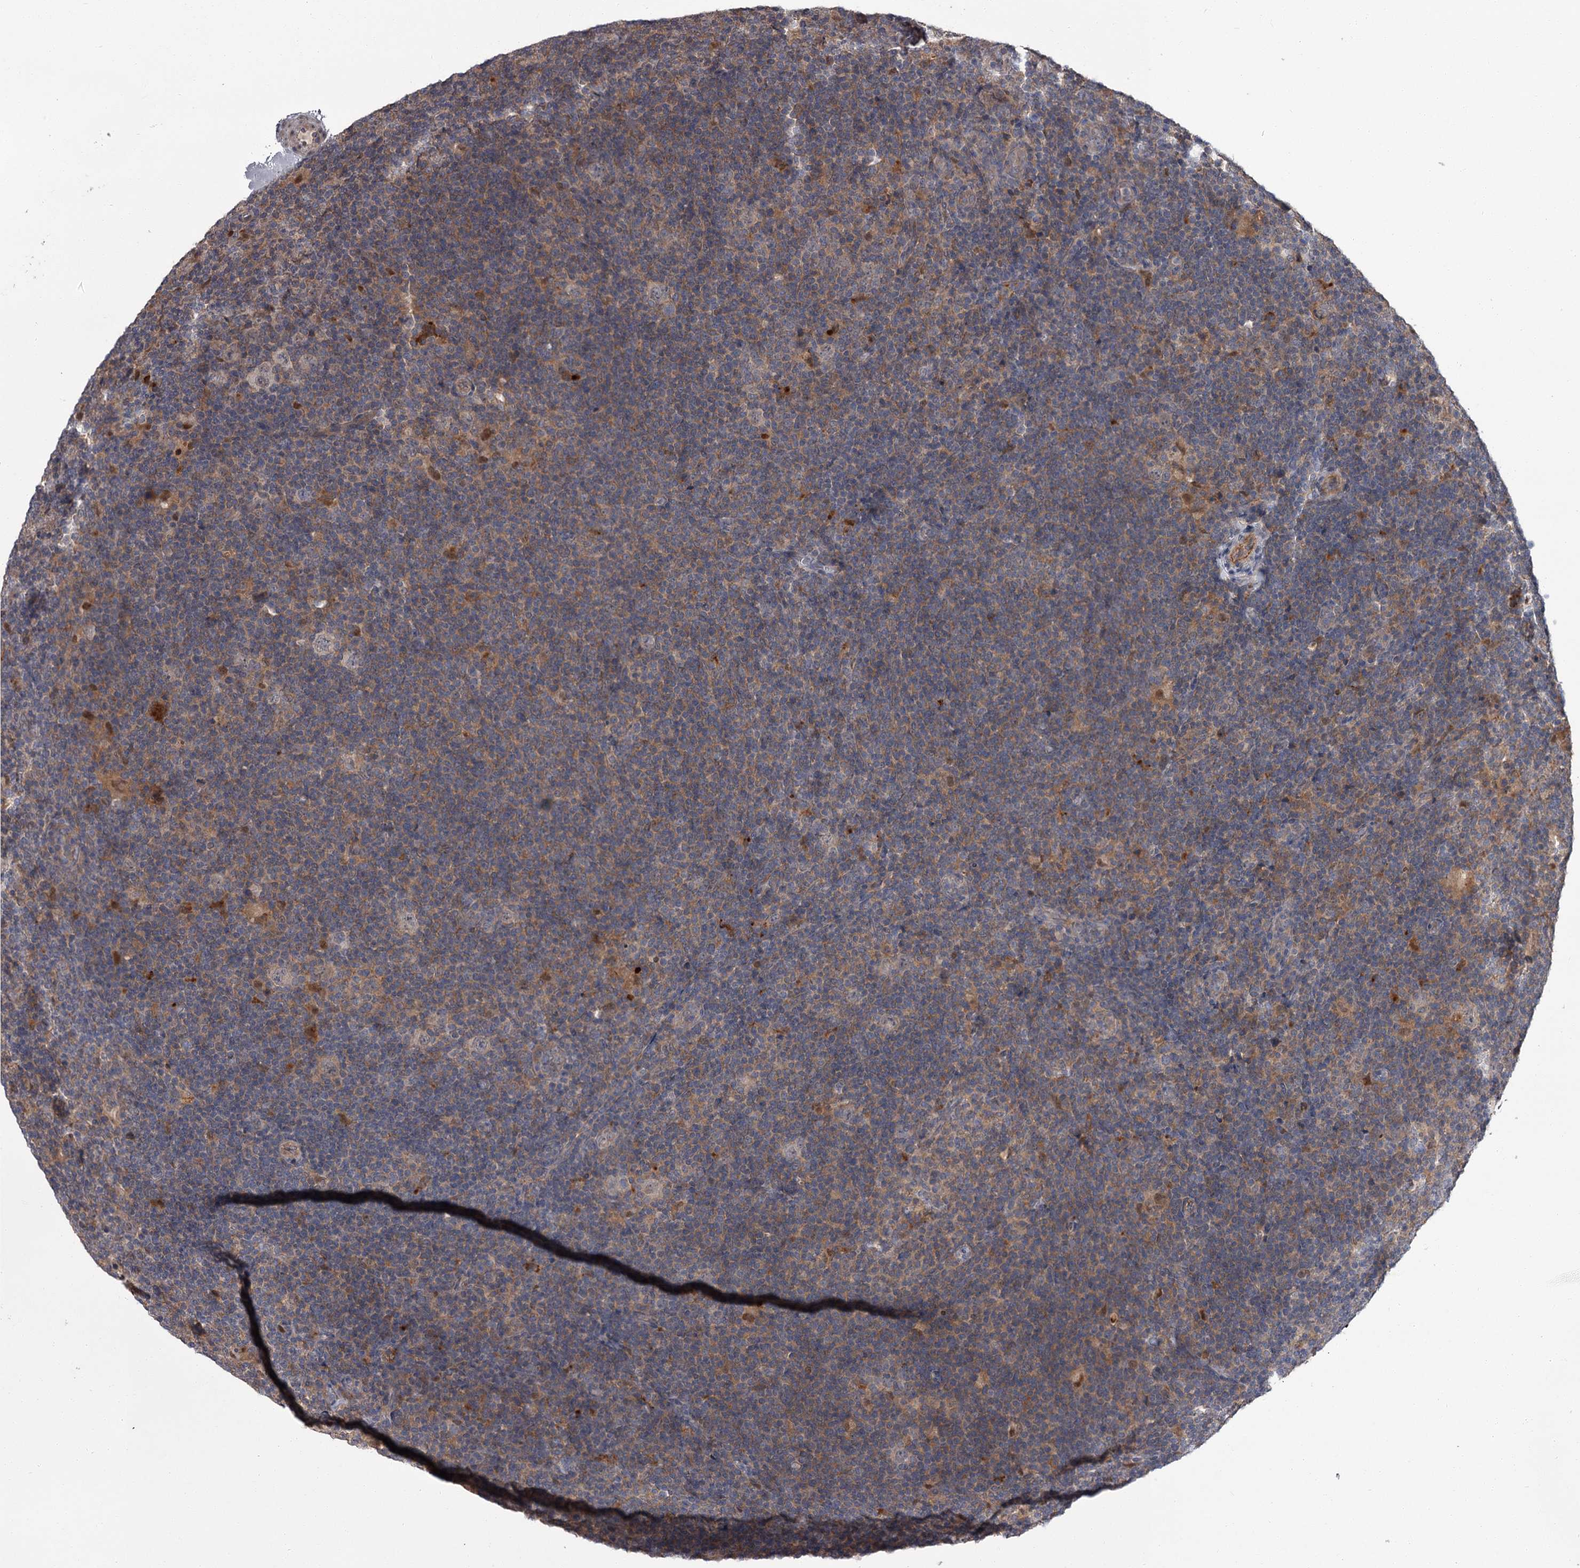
{"staining": {"intensity": "negative", "quantity": "none", "location": "none"}, "tissue": "lymphoma", "cell_type": "Tumor cells", "image_type": "cancer", "snomed": [{"axis": "morphology", "description": "Hodgkin's disease, NOS"}, {"axis": "topography", "description": "Lymph node"}], "caption": "DAB (3,3'-diaminobenzidine) immunohistochemical staining of Hodgkin's disease reveals no significant staining in tumor cells.", "gene": "DAO", "patient": {"sex": "female", "age": 57}}